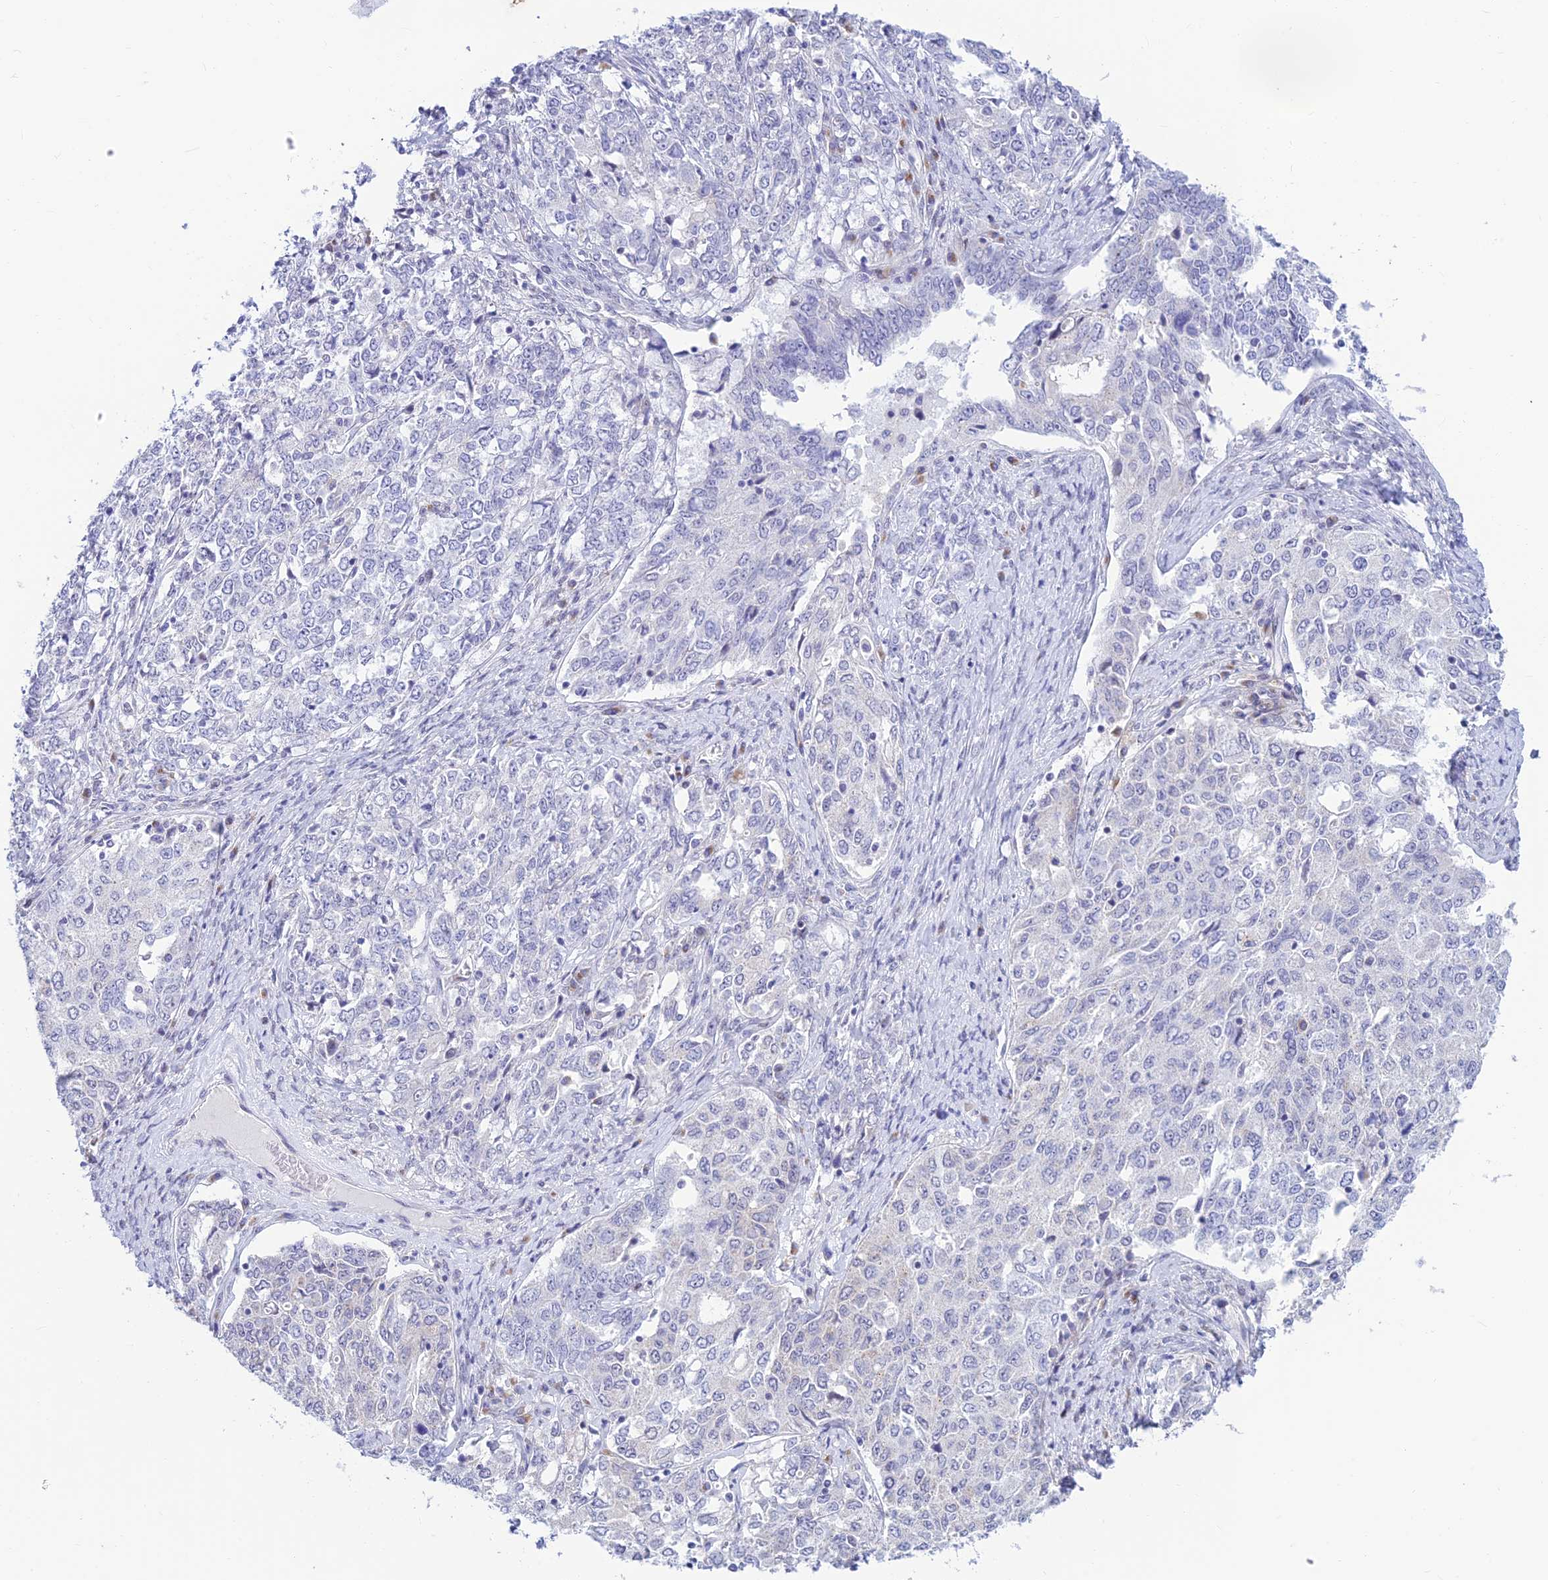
{"staining": {"intensity": "negative", "quantity": "none", "location": "none"}, "tissue": "ovarian cancer", "cell_type": "Tumor cells", "image_type": "cancer", "snomed": [{"axis": "morphology", "description": "Carcinoma, endometroid"}, {"axis": "topography", "description": "Ovary"}], "caption": "This micrograph is of endometroid carcinoma (ovarian) stained with immunohistochemistry to label a protein in brown with the nuclei are counter-stained blue. There is no positivity in tumor cells.", "gene": "INKA1", "patient": {"sex": "female", "age": 62}}